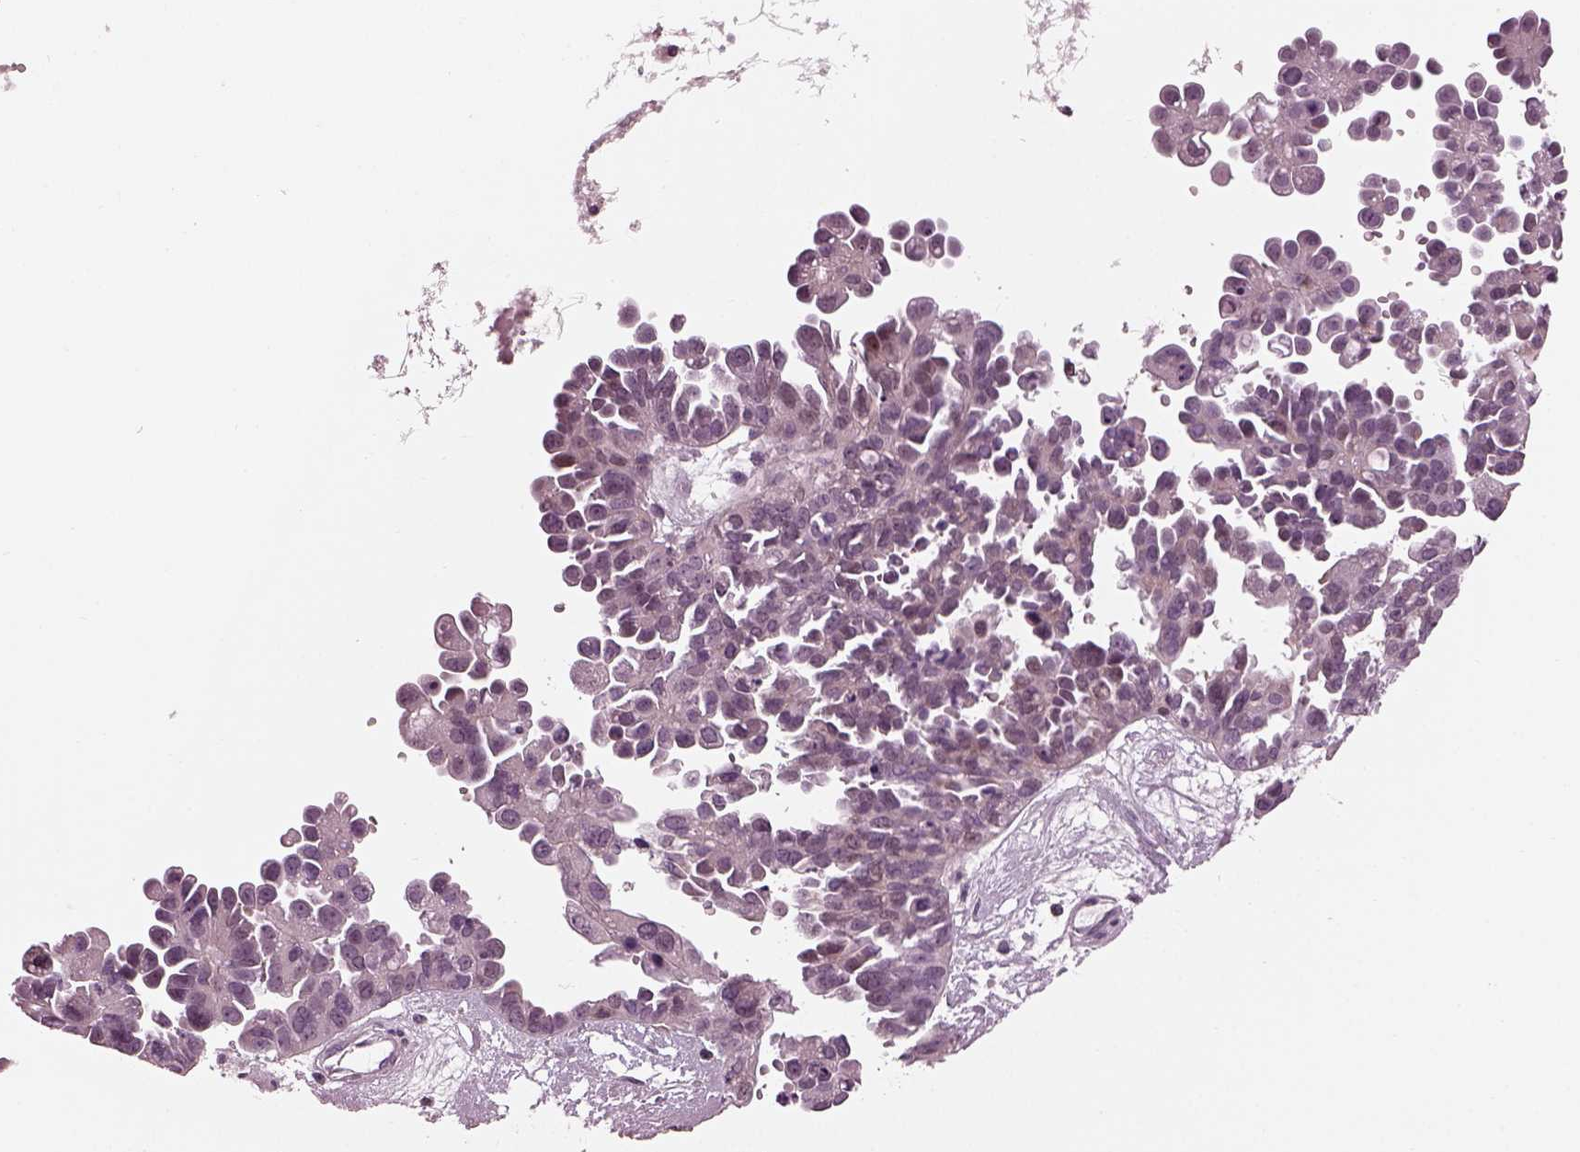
{"staining": {"intensity": "negative", "quantity": "none", "location": "none"}, "tissue": "ovarian cancer", "cell_type": "Tumor cells", "image_type": "cancer", "snomed": [{"axis": "morphology", "description": "Cystadenocarcinoma, serous, NOS"}, {"axis": "topography", "description": "Ovary"}], "caption": "A photomicrograph of human serous cystadenocarcinoma (ovarian) is negative for staining in tumor cells. (DAB (3,3'-diaminobenzidine) immunohistochemistry (IHC) visualized using brightfield microscopy, high magnification).", "gene": "BFSP1", "patient": {"sex": "female", "age": 53}}